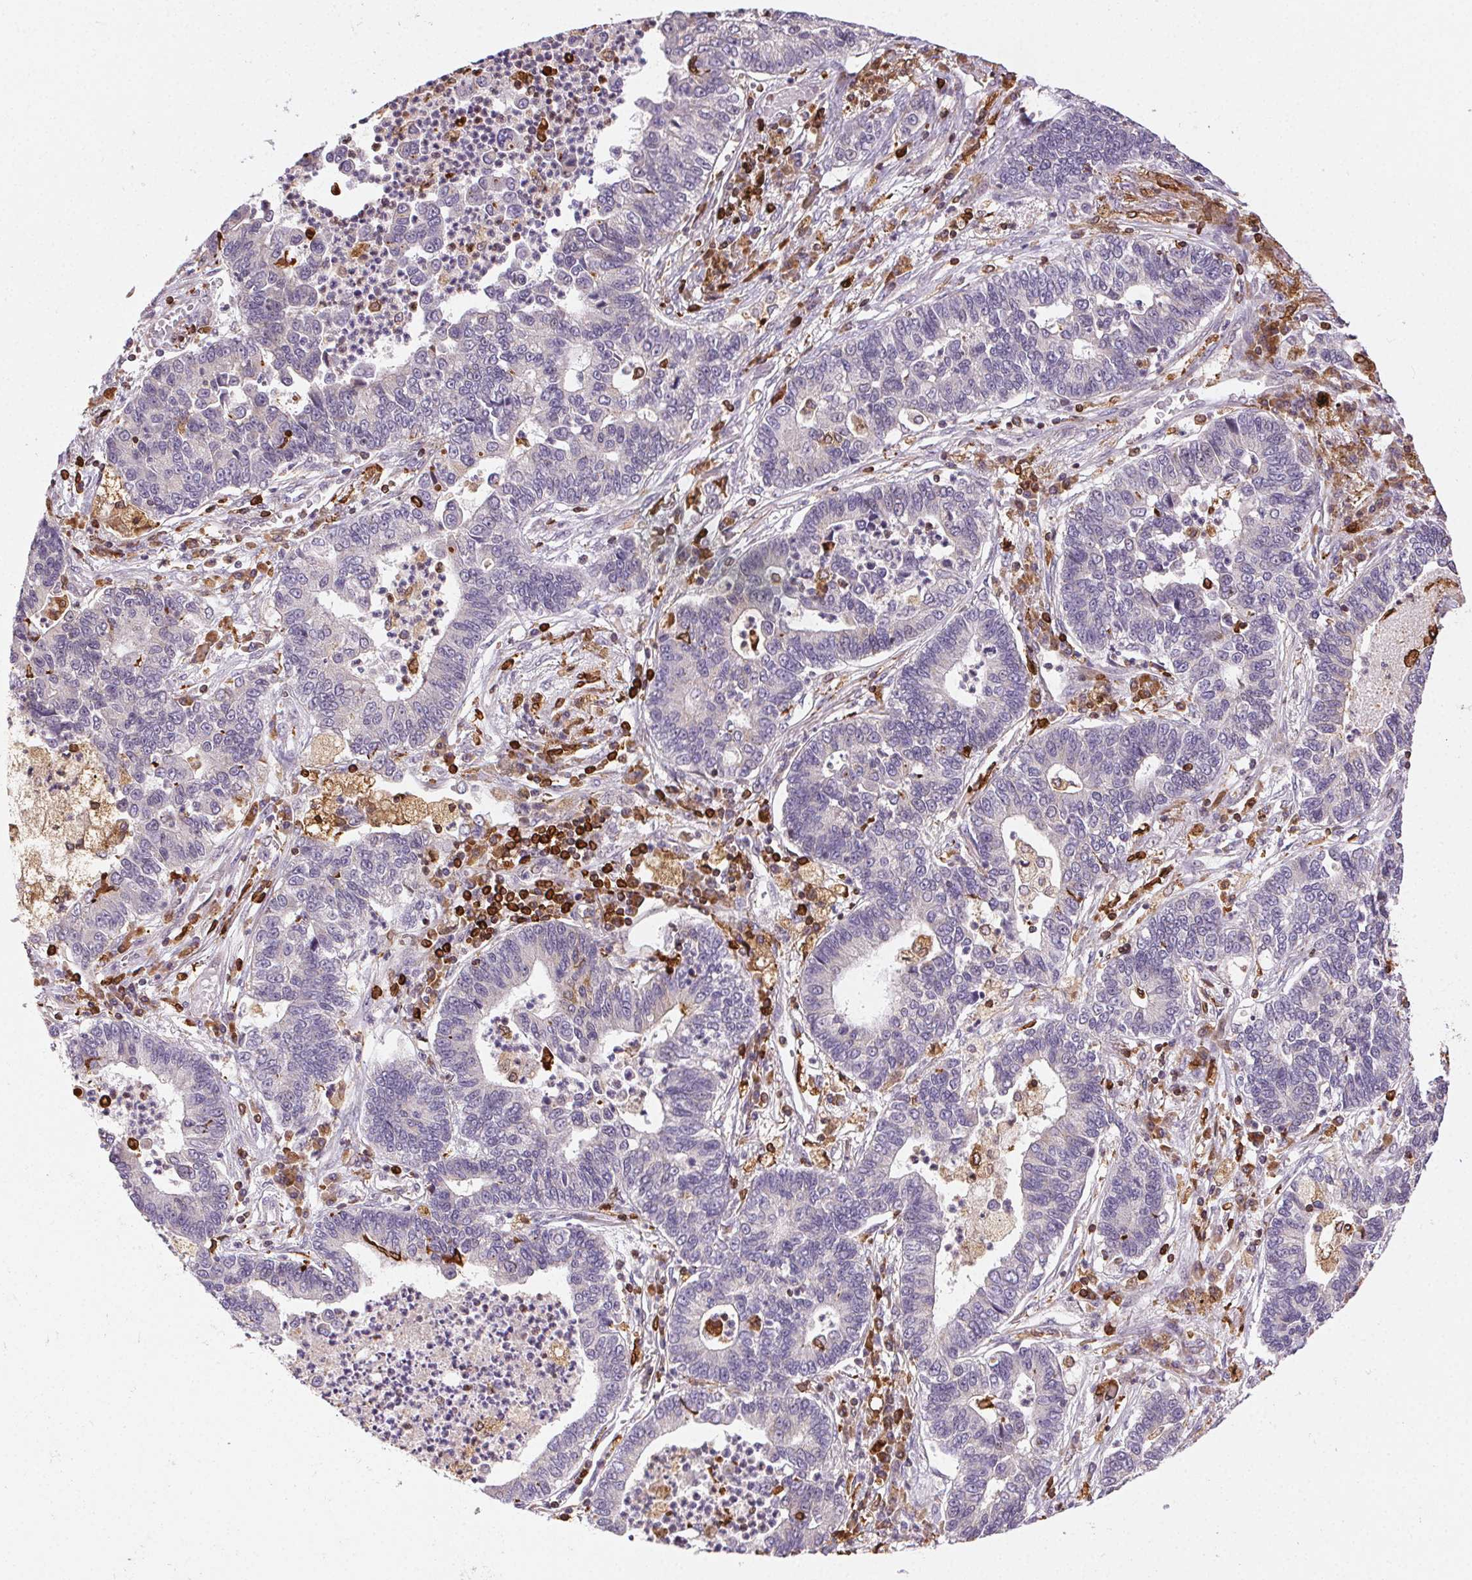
{"staining": {"intensity": "negative", "quantity": "none", "location": "none"}, "tissue": "lung cancer", "cell_type": "Tumor cells", "image_type": "cancer", "snomed": [{"axis": "morphology", "description": "Adenocarcinoma, NOS"}, {"axis": "topography", "description": "Lung"}], "caption": "An immunohistochemistry (IHC) image of lung adenocarcinoma is shown. There is no staining in tumor cells of lung adenocarcinoma. The staining was performed using DAB (3,3'-diaminobenzidine) to visualize the protein expression in brown, while the nuclei were stained in blue with hematoxylin (Magnification: 20x).", "gene": "RNASET2", "patient": {"sex": "female", "age": 57}}